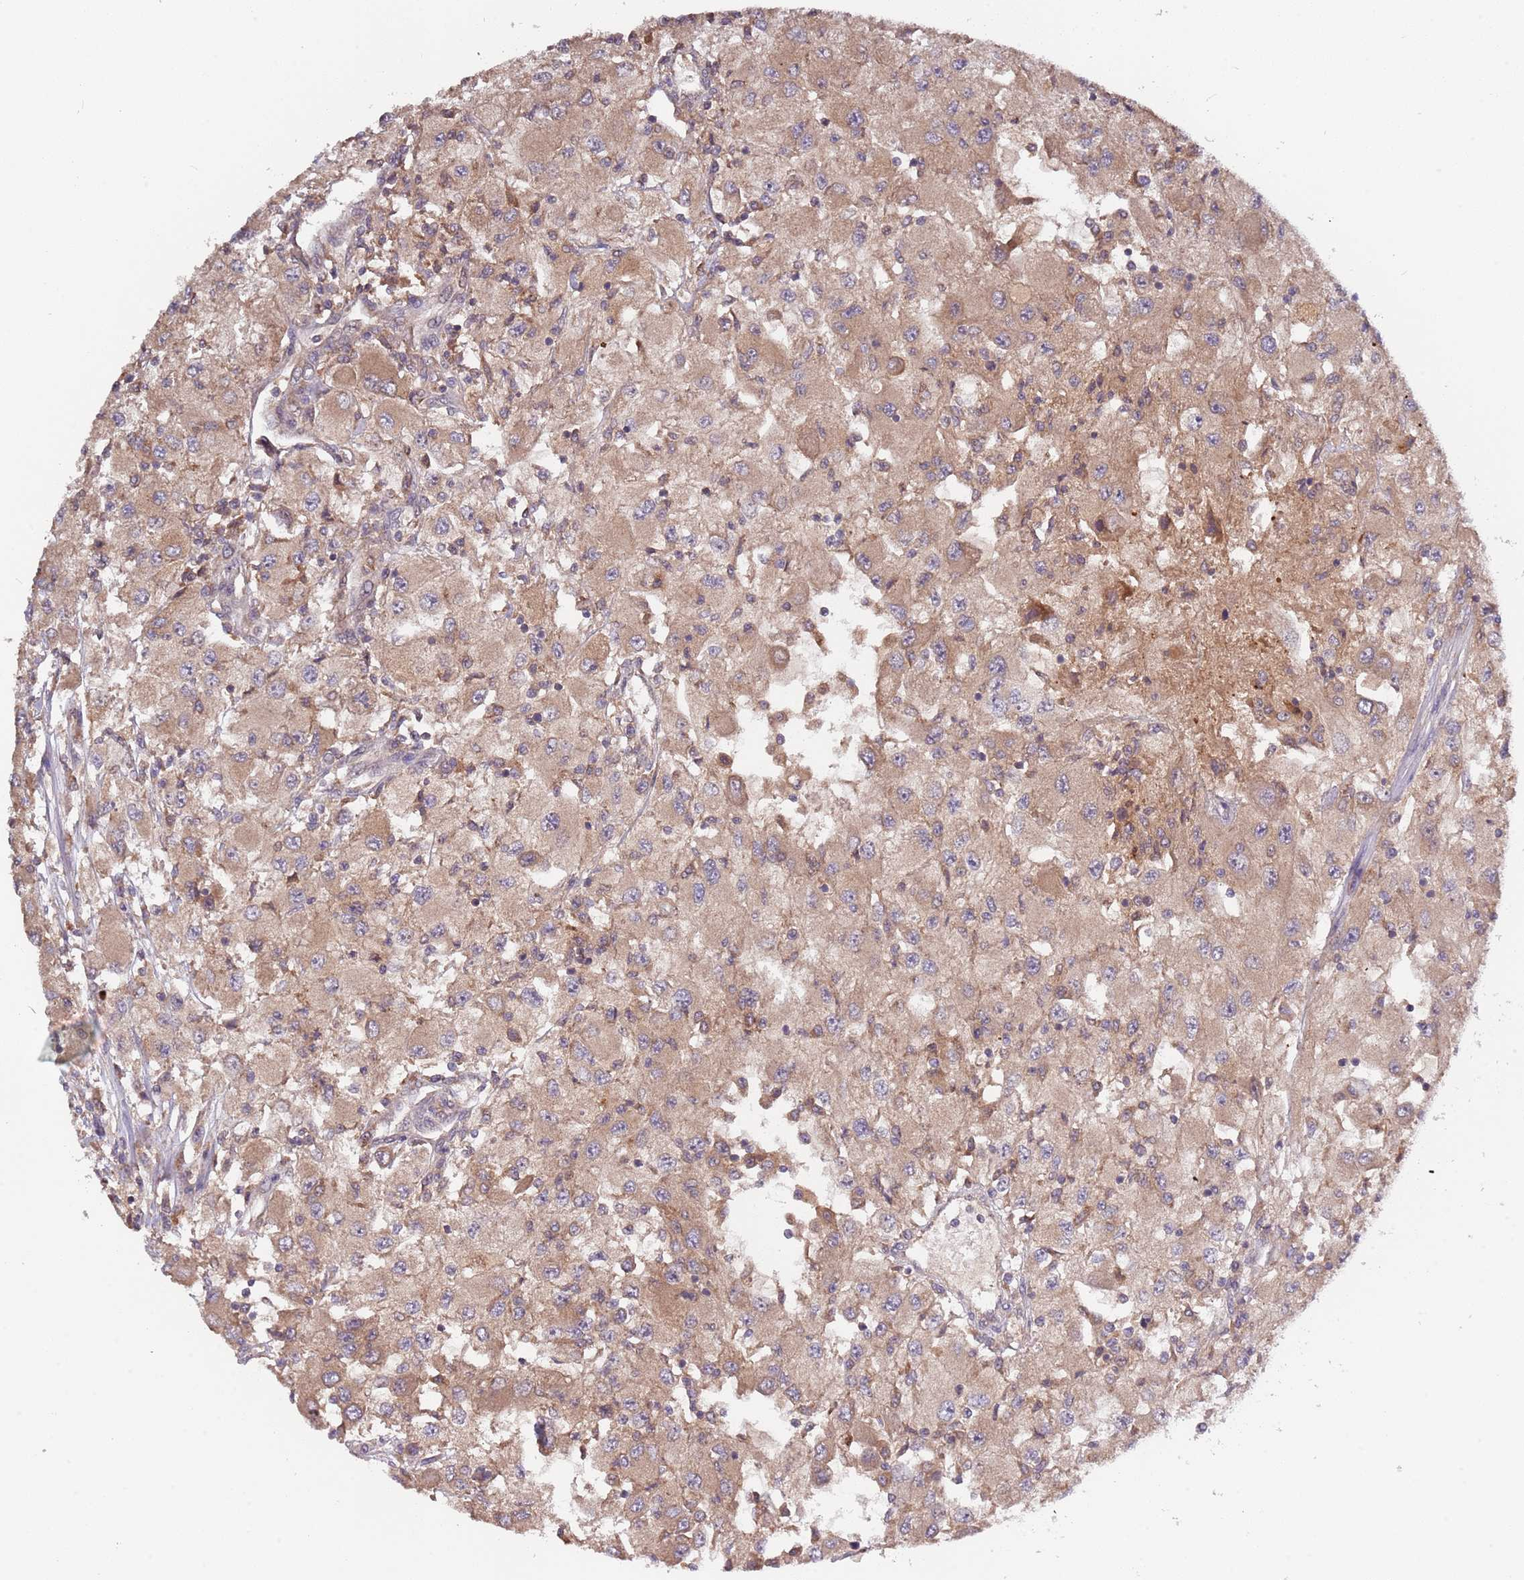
{"staining": {"intensity": "moderate", "quantity": ">75%", "location": "cytoplasmic/membranous"}, "tissue": "renal cancer", "cell_type": "Tumor cells", "image_type": "cancer", "snomed": [{"axis": "morphology", "description": "Adenocarcinoma, NOS"}, {"axis": "topography", "description": "Kidney"}], "caption": "IHC staining of renal cancer, which demonstrates medium levels of moderate cytoplasmic/membranous staining in approximately >75% of tumor cells indicating moderate cytoplasmic/membranous protein staining. The staining was performed using DAB (3,3'-diaminobenzidine) (brown) for protein detection and nuclei were counterstained in hematoxylin (blue).", "gene": "USP32", "patient": {"sex": "female", "age": 67}}